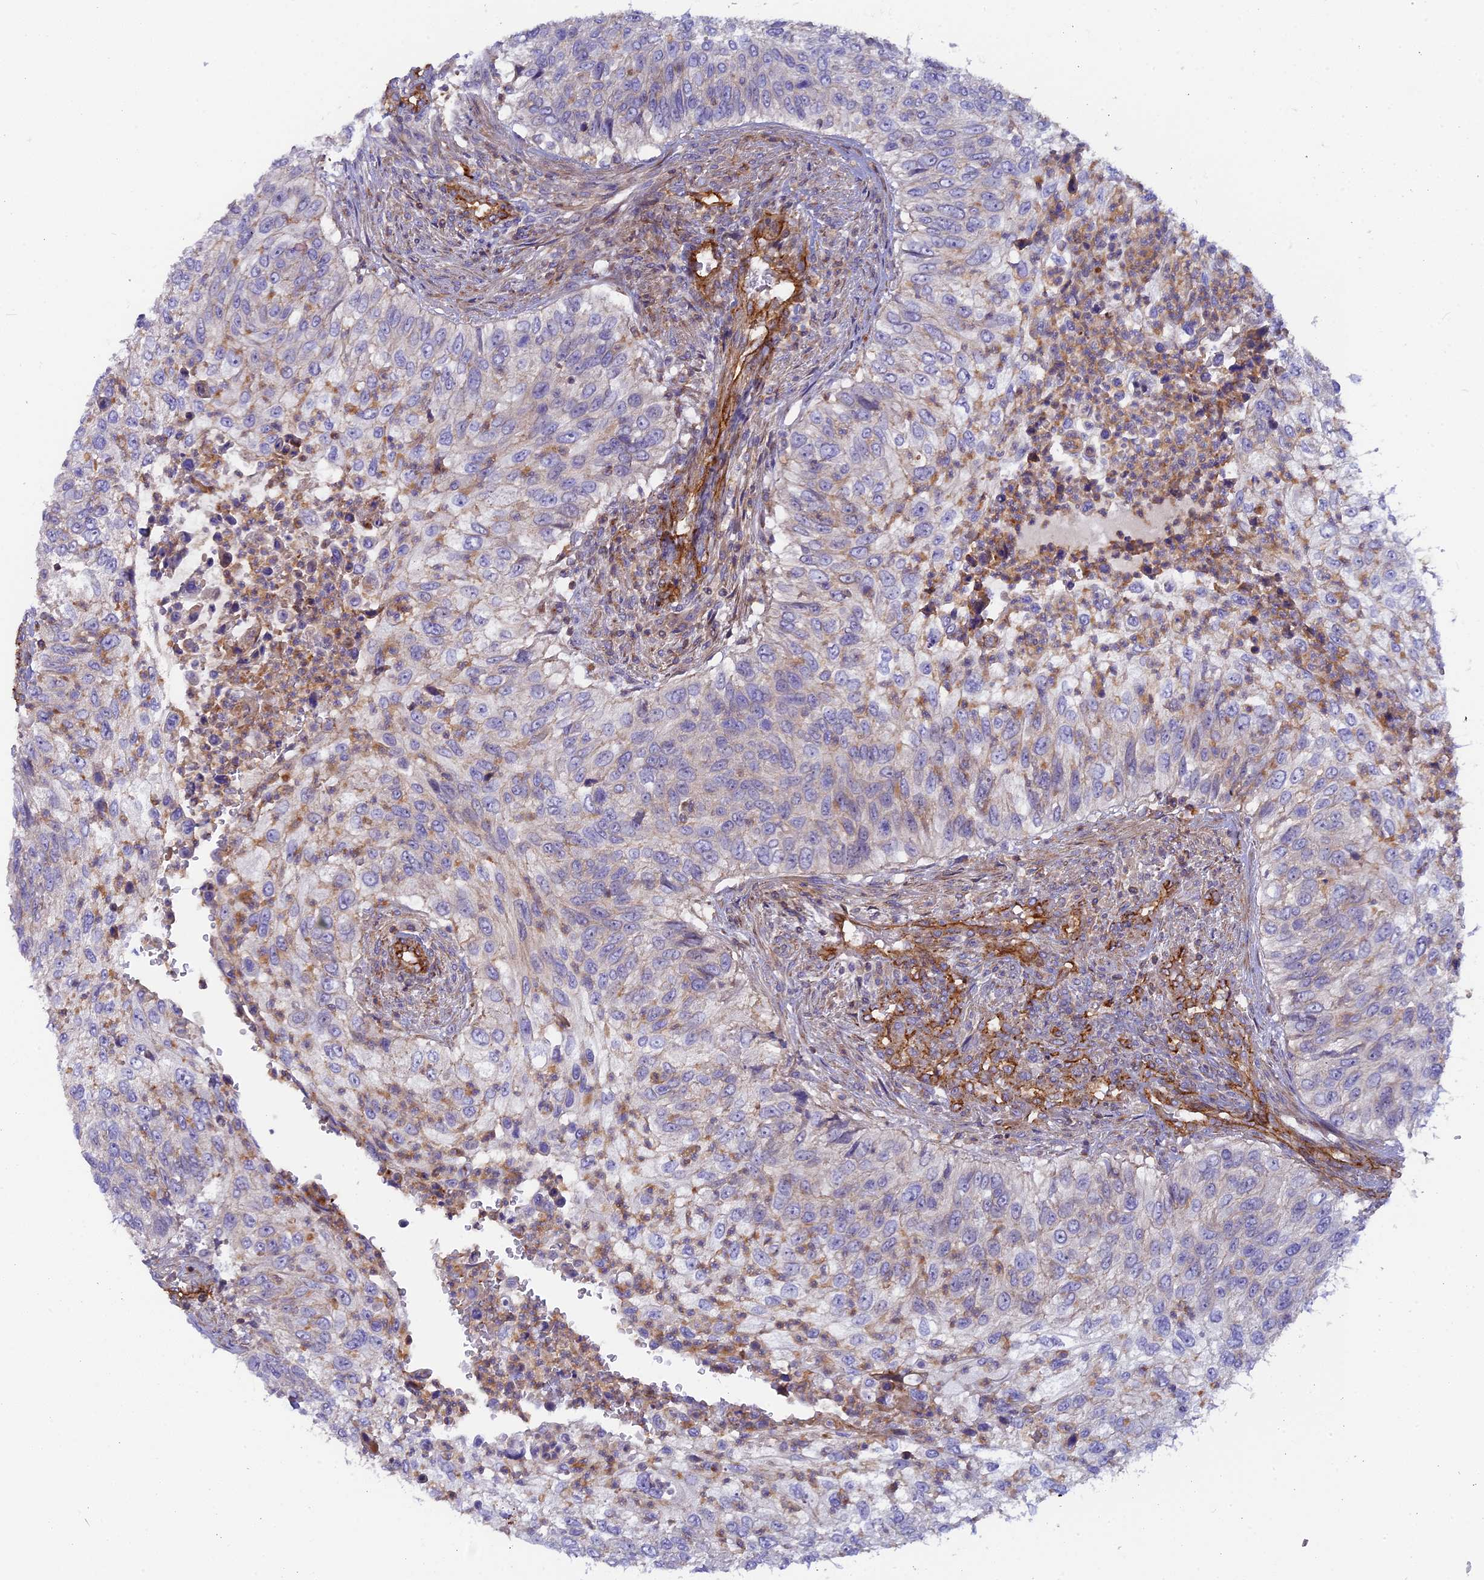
{"staining": {"intensity": "negative", "quantity": "none", "location": "none"}, "tissue": "urothelial cancer", "cell_type": "Tumor cells", "image_type": "cancer", "snomed": [{"axis": "morphology", "description": "Urothelial carcinoma, High grade"}, {"axis": "topography", "description": "Urinary bladder"}], "caption": "Histopathology image shows no significant protein positivity in tumor cells of high-grade urothelial carcinoma.", "gene": "CNBD2", "patient": {"sex": "female", "age": 60}}